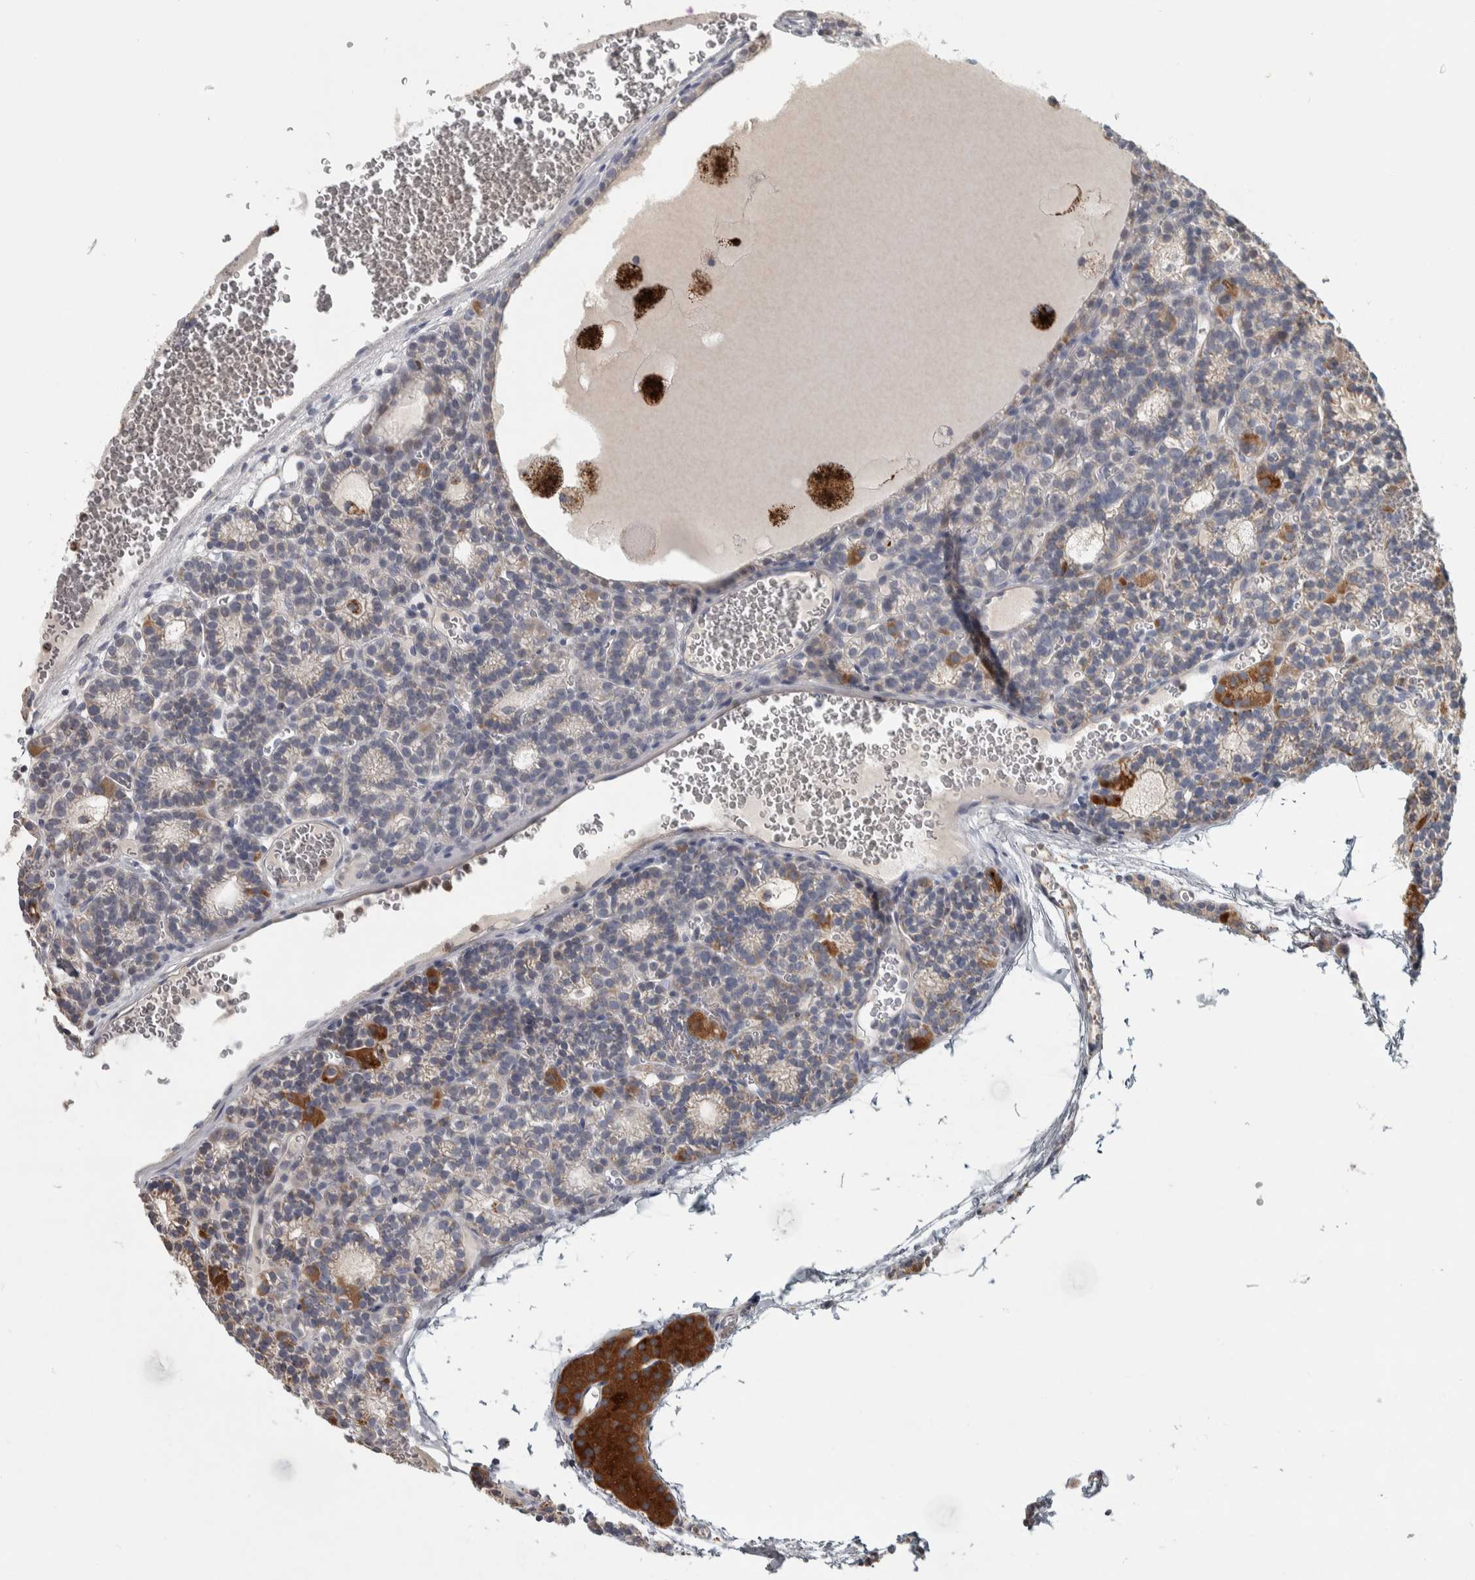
{"staining": {"intensity": "moderate", "quantity": "<25%", "location": "cytoplasmic/membranous"}, "tissue": "parathyroid gland", "cell_type": "Glandular cells", "image_type": "normal", "snomed": [{"axis": "morphology", "description": "Normal tissue, NOS"}, {"axis": "morphology", "description": "Adenoma, NOS"}, {"axis": "topography", "description": "Parathyroid gland"}], "caption": "IHC micrograph of unremarkable parathyroid gland: human parathyroid gland stained using IHC reveals low levels of moderate protein expression localized specifically in the cytoplasmic/membranous of glandular cells, appearing as a cytoplasmic/membranous brown color.", "gene": "FAM78A", "patient": {"sex": "female", "age": 58}}